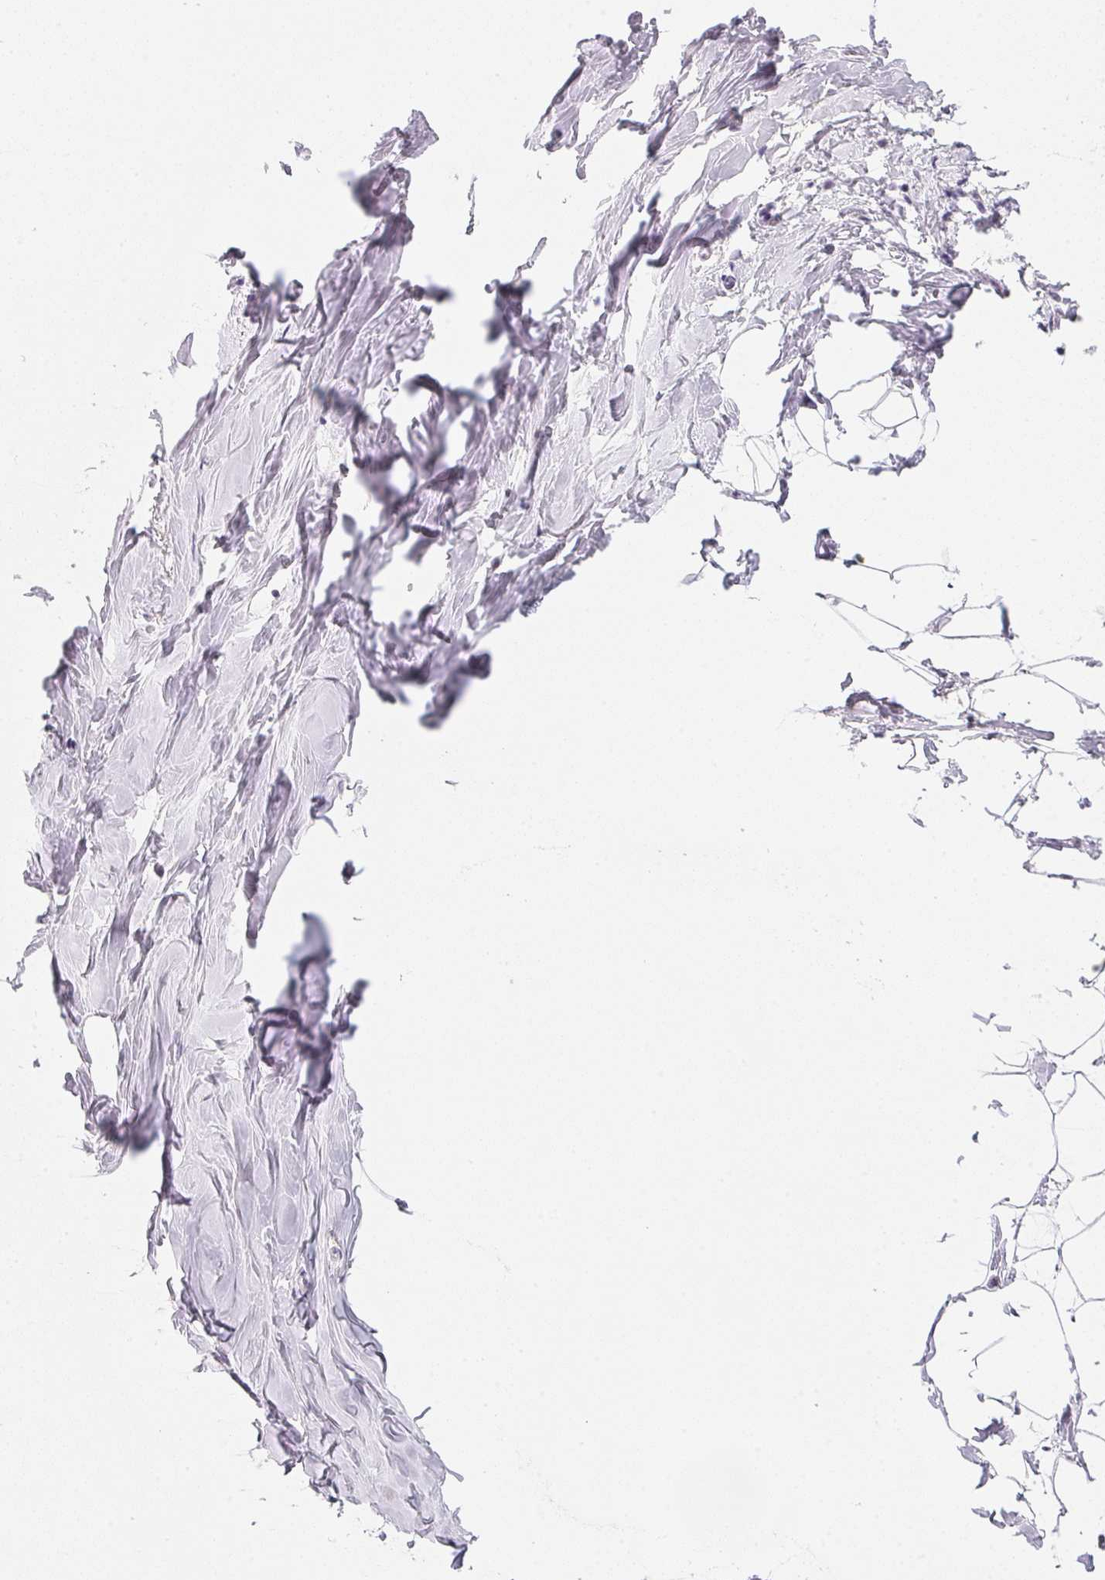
{"staining": {"intensity": "negative", "quantity": "none", "location": "none"}, "tissue": "breast", "cell_type": "Adipocytes", "image_type": "normal", "snomed": [{"axis": "morphology", "description": "Normal tissue, NOS"}, {"axis": "topography", "description": "Breast"}], "caption": "Breast stained for a protein using immunohistochemistry exhibits no positivity adipocytes.", "gene": "ACP3", "patient": {"sex": "female", "age": 27}}